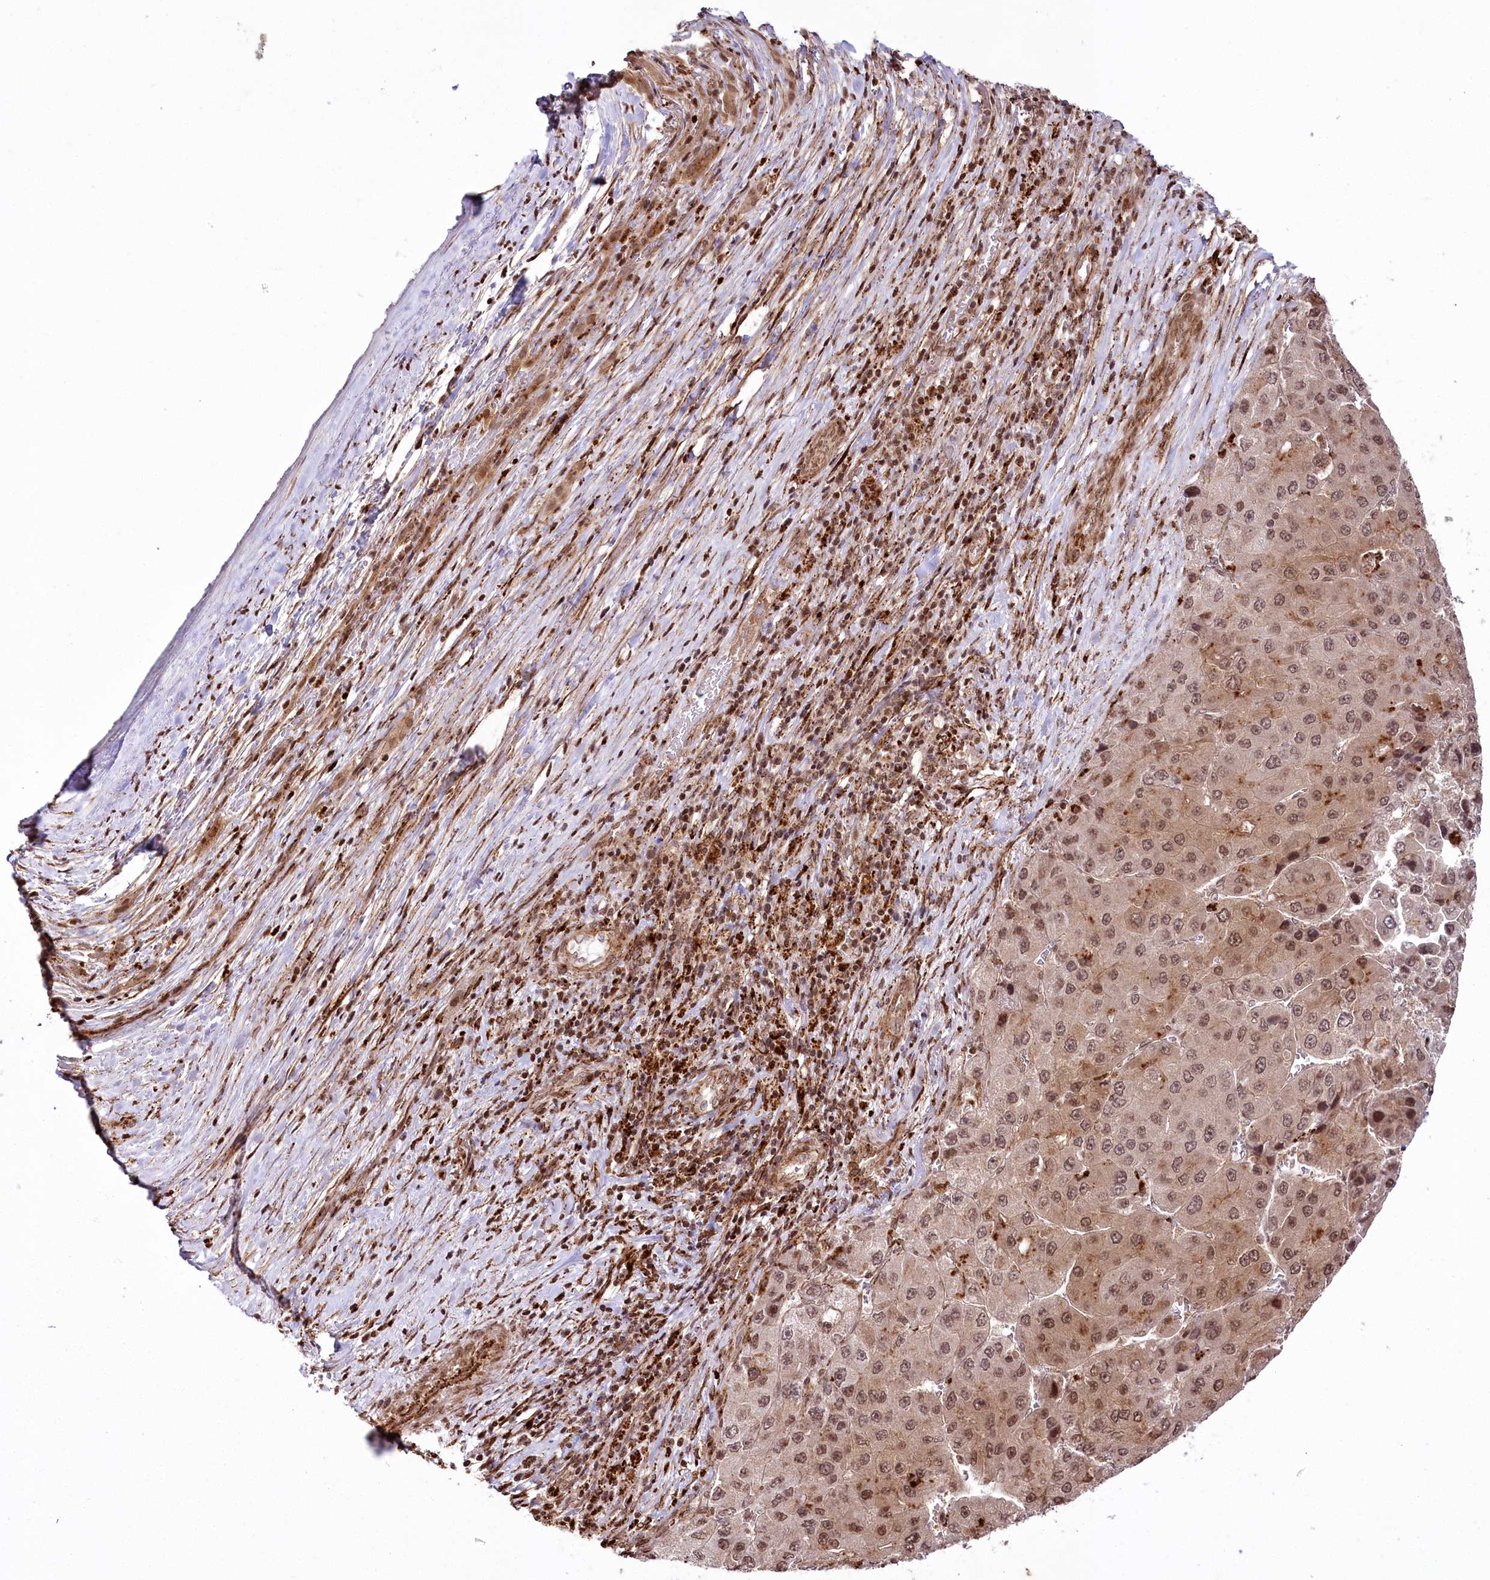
{"staining": {"intensity": "moderate", "quantity": ">75%", "location": "cytoplasmic/membranous,nuclear"}, "tissue": "liver cancer", "cell_type": "Tumor cells", "image_type": "cancer", "snomed": [{"axis": "morphology", "description": "Carcinoma, Hepatocellular, NOS"}, {"axis": "topography", "description": "Liver"}], "caption": "Human liver cancer (hepatocellular carcinoma) stained for a protein (brown) shows moderate cytoplasmic/membranous and nuclear positive positivity in about >75% of tumor cells.", "gene": "HOXC8", "patient": {"sex": "female", "age": 73}}